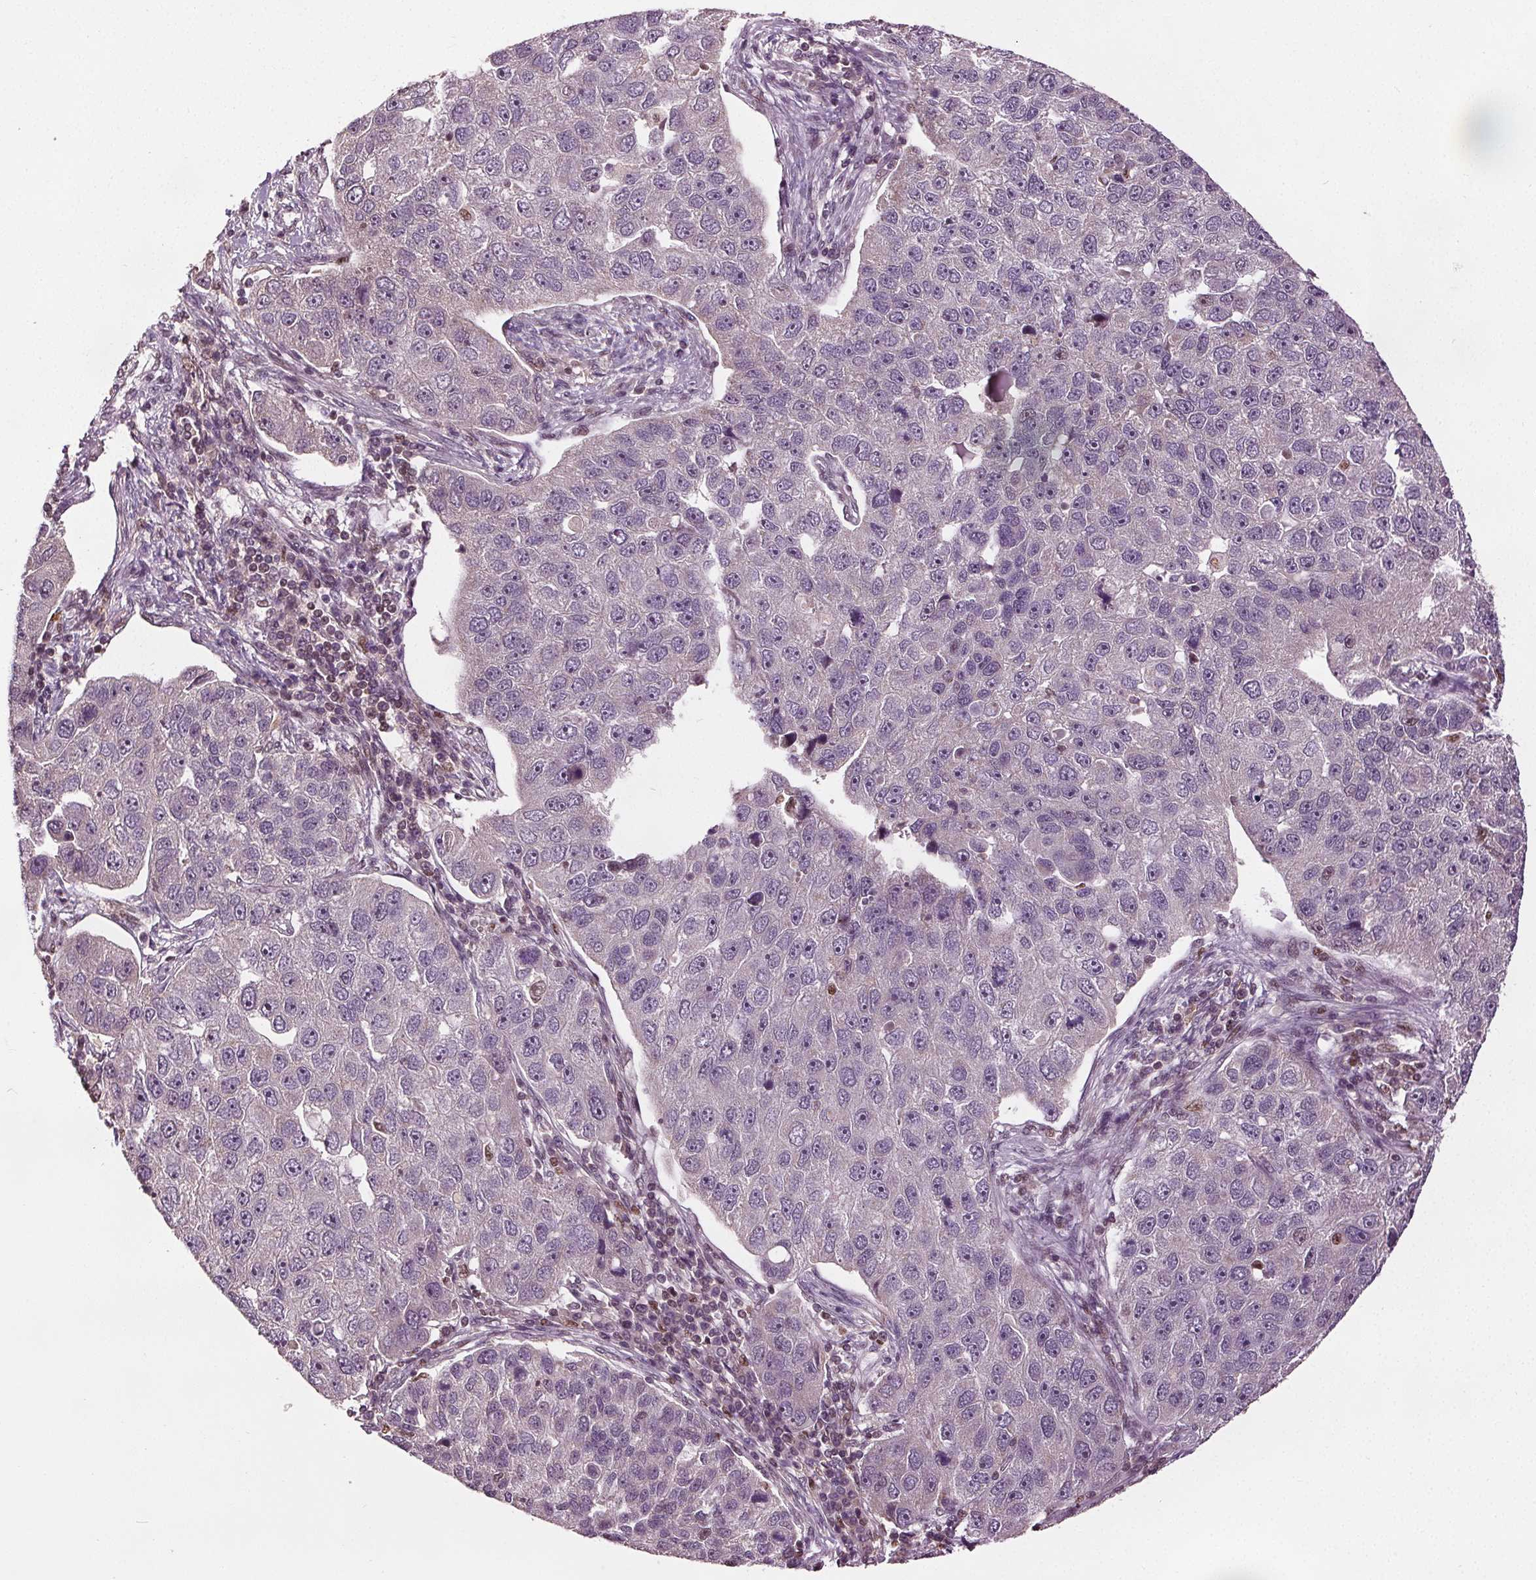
{"staining": {"intensity": "negative", "quantity": "none", "location": "none"}, "tissue": "pancreatic cancer", "cell_type": "Tumor cells", "image_type": "cancer", "snomed": [{"axis": "morphology", "description": "Adenocarcinoma, NOS"}, {"axis": "topography", "description": "Pancreas"}], "caption": "Immunohistochemical staining of human adenocarcinoma (pancreatic) shows no significant staining in tumor cells.", "gene": "DDX11", "patient": {"sex": "female", "age": 61}}